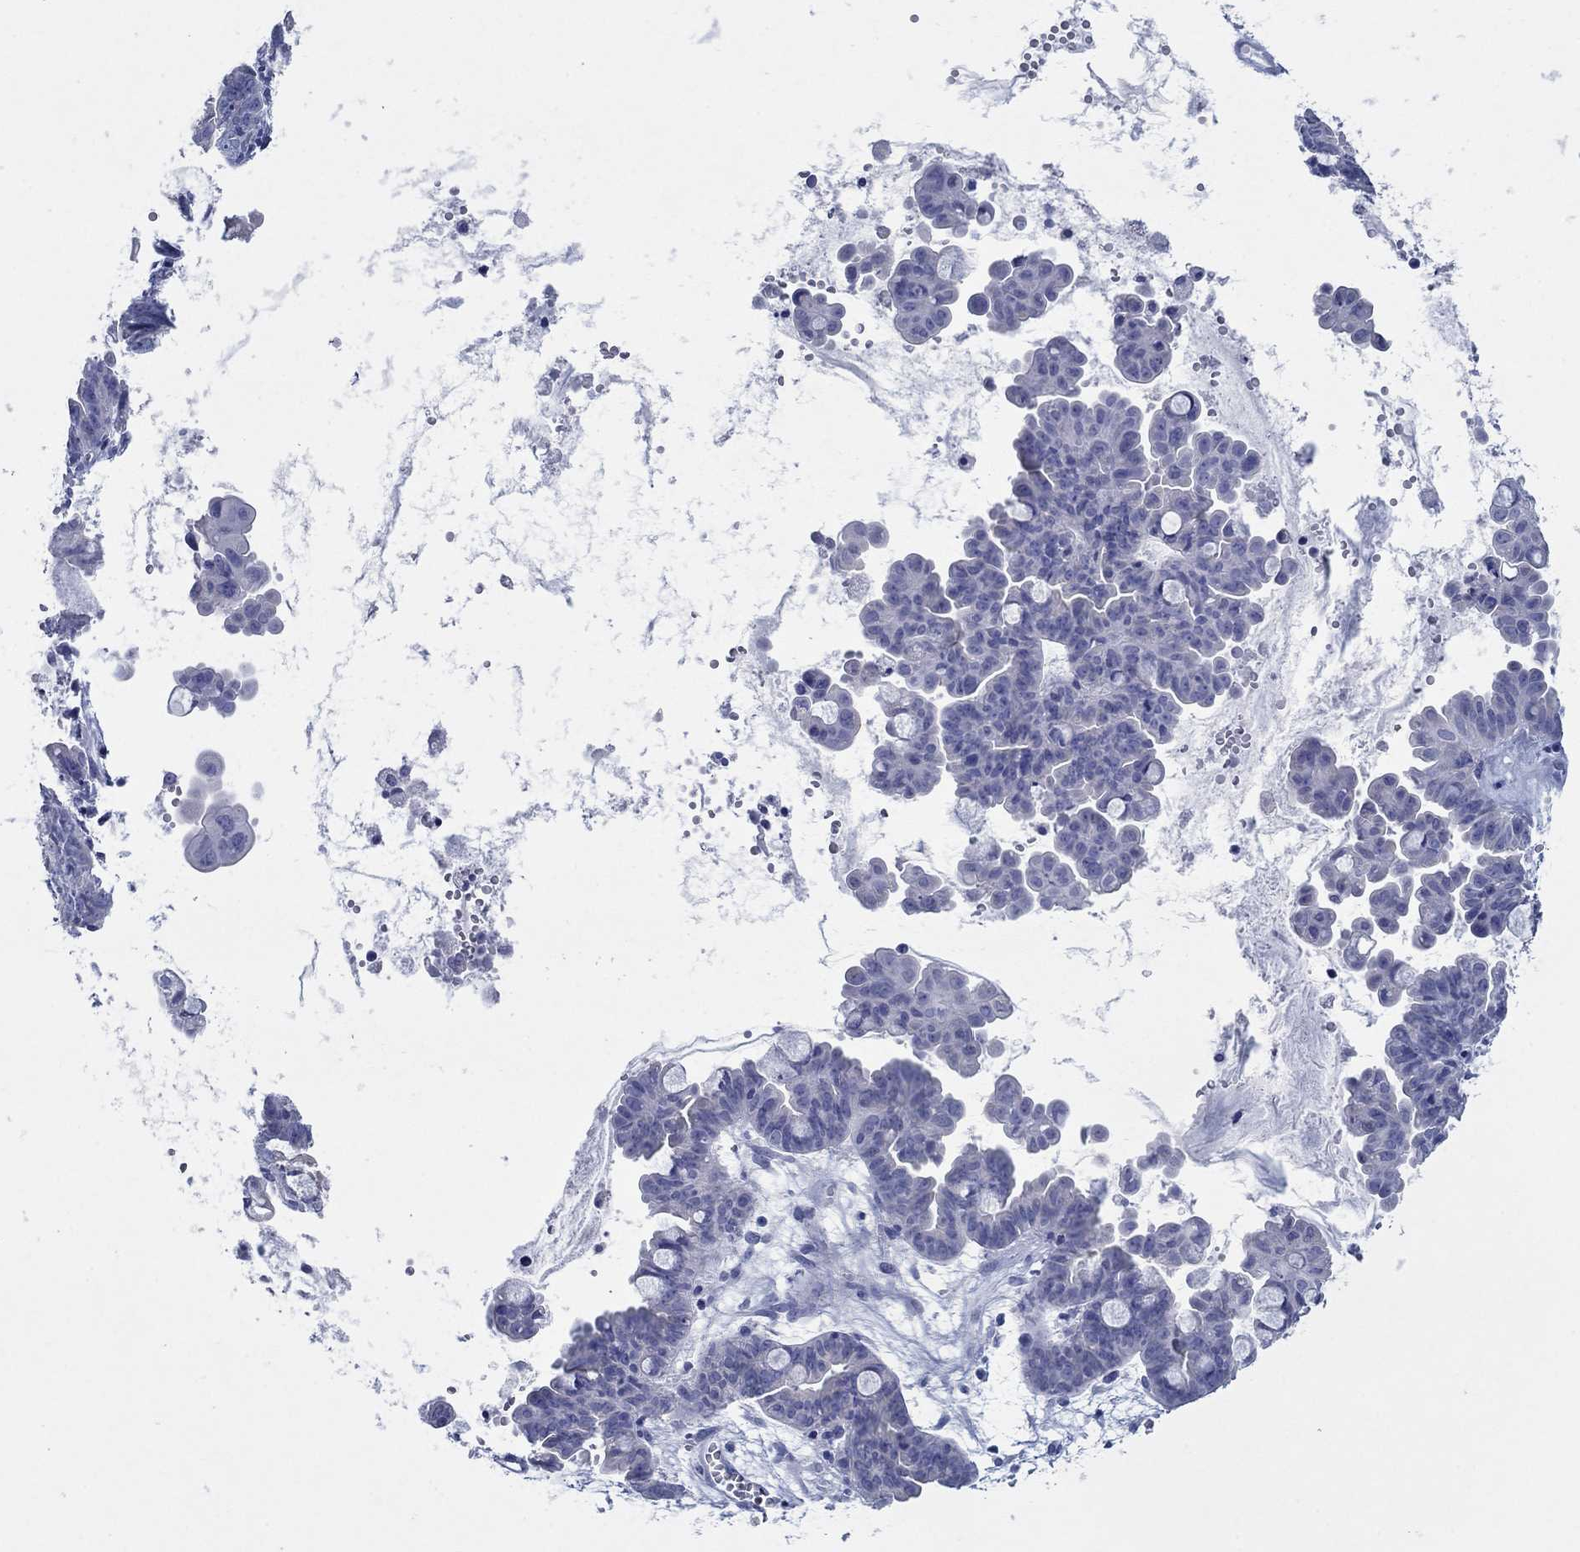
{"staining": {"intensity": "negative", "quantity": "none", "location": "none"}, "tissue": "ovarian cancer", "cell_type": "Tumor cells", "image_type": "cancer", "snomed": [{"axis": "morphology", "description": "Cystadenocarcinoma, mucinous, NOS"}, {"axis": "topography", "description": "Ovary"}], "caption": "This is a histopathology image of immunohistochemistry (IHC) staining of ovarian cancer (mucinous cystadenocarcinoma), which shows no expression in tumor cells.", "gene": "HCRT", "patient": {"sex": "female", "age": 63}}